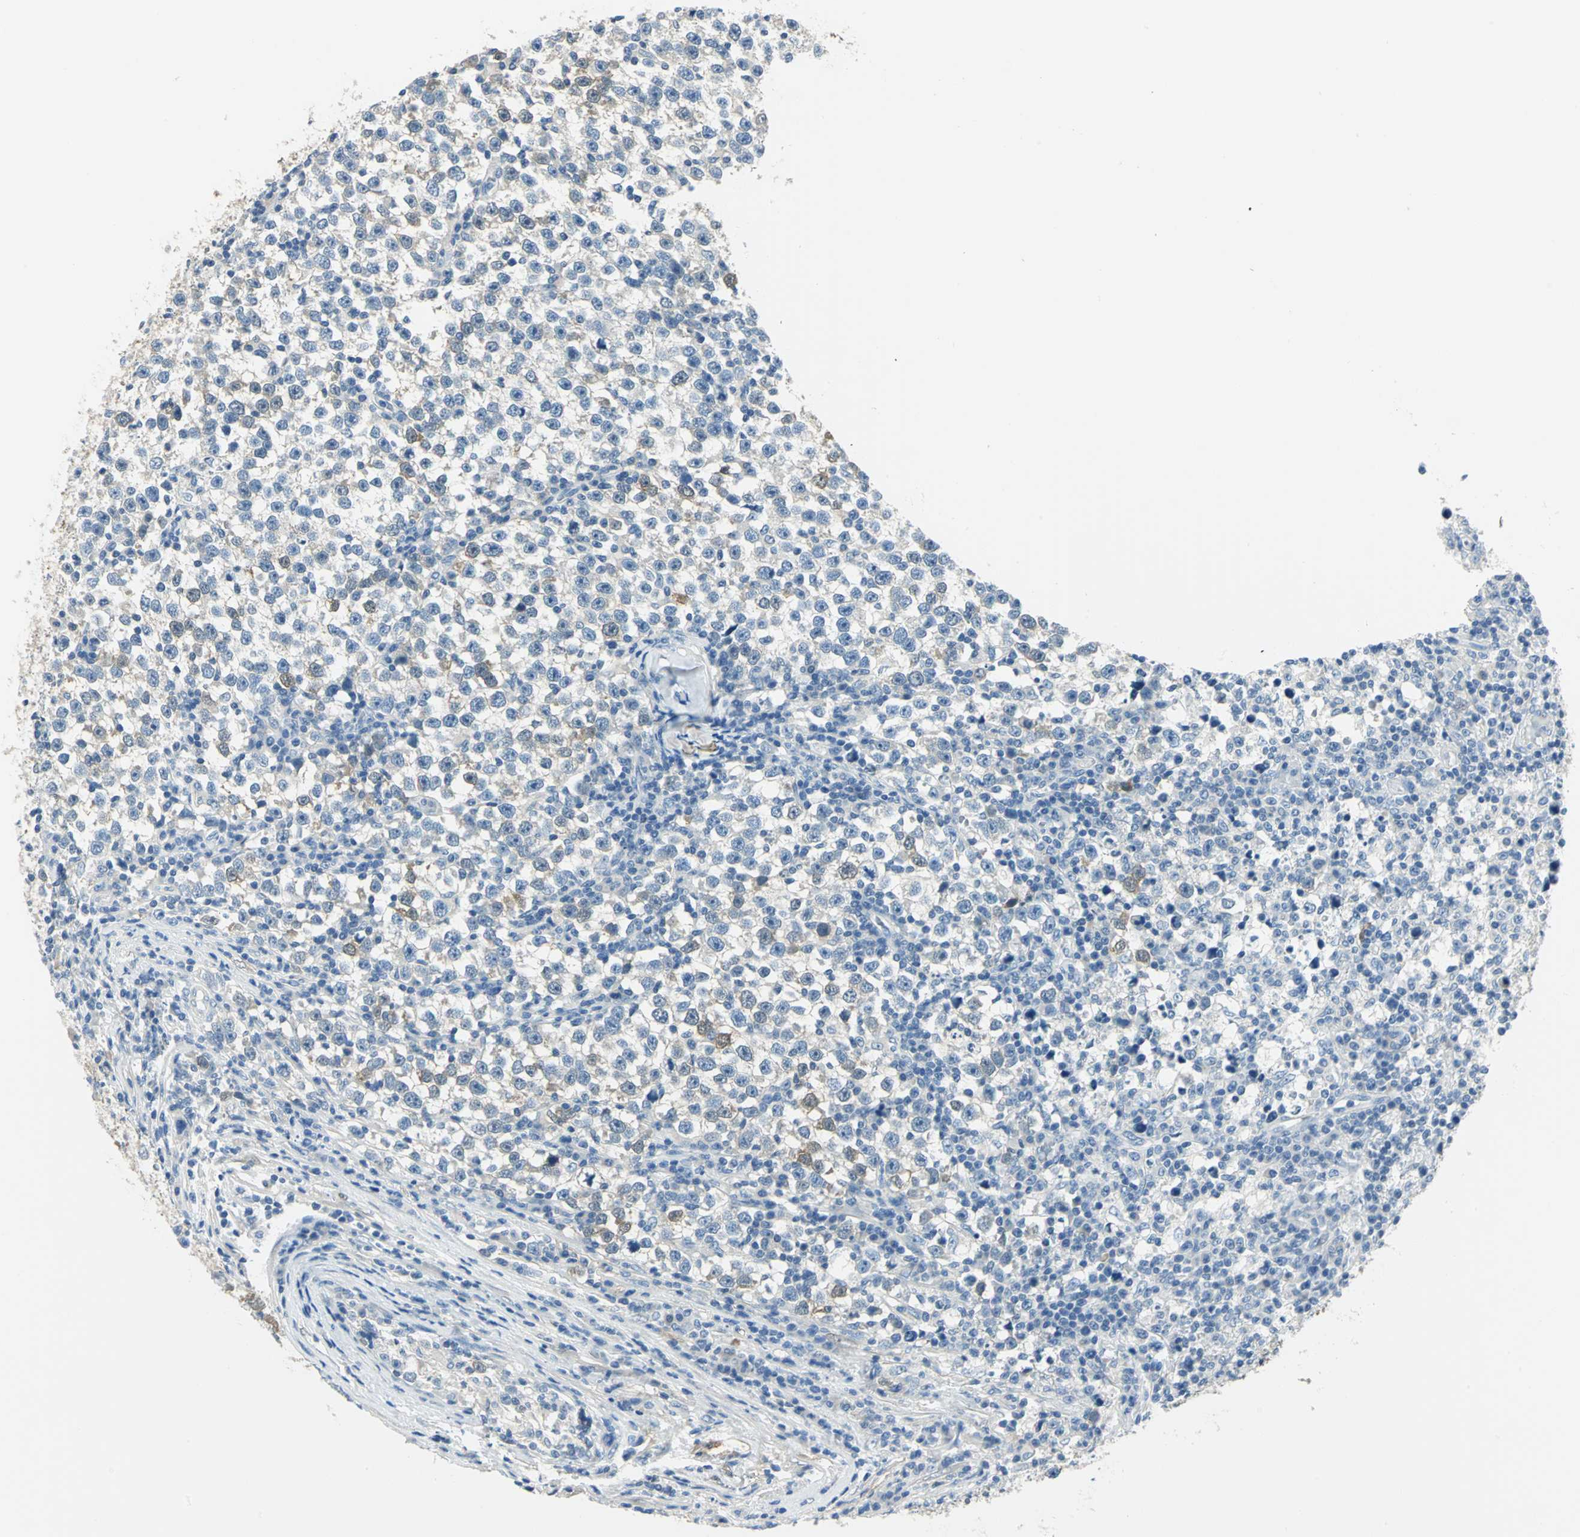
{"staining": {"intensity": "moderate", "quantity": "<25%", "location": "cytoplasmic/membranous"}, "tissue": "testis cancer", "cell_type": "Tumor cells", "image_type": "cancer", "snomed": [{"axis": "morphology", "description": "Seminoma, NOS"}, {"axis": "topography", "description": "Testis"}], "caption": "Protein analysis of testis cancer (seminoma) tissue reveals moderate cytoplasmic/membranous staining in about <25% of tumor cells.", "gene": "UCHL1", "patient": {"sex": "male", "age": 43}}